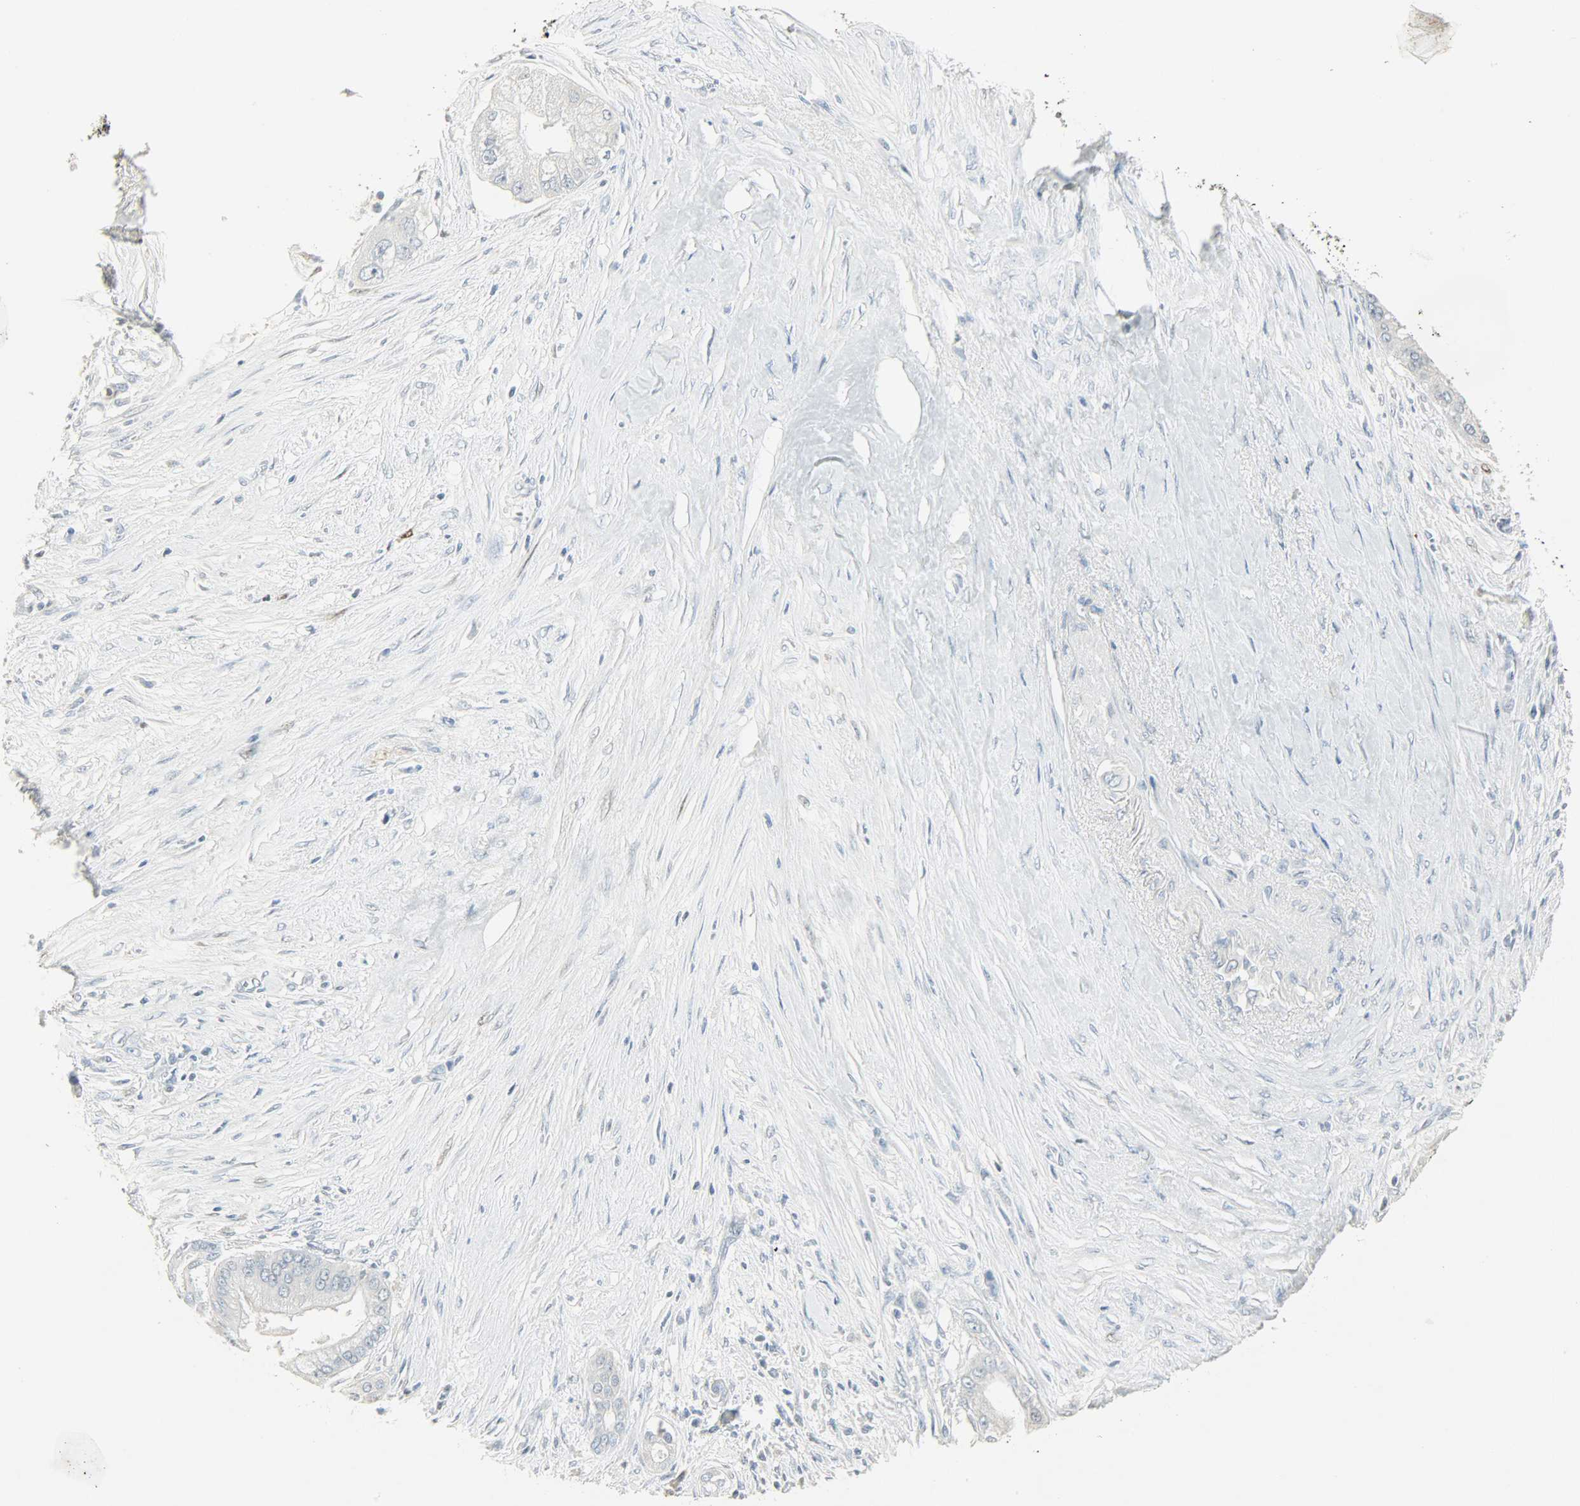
{"staining": {"intensity": "negative", "quantity": "none", "location": "none"}, "tissue": "pancreatic cancer", "cell_type": "Tumor cells", "image_type": "cancer", "snomed": [{"axis": "morphology", "description": "Adenocarcinoma, NOS"}, {"axis": "topography", "description": "Pancreas"}], "caption": "A high-resolution photomicrograph shows immunohistochemistry (IHC) staining of adenocarcinoma (pancreatic), which displays no significant positivity in tumor cells.", "gene": "CAMK4", "patient": {"sex": "male", "age": 59}}